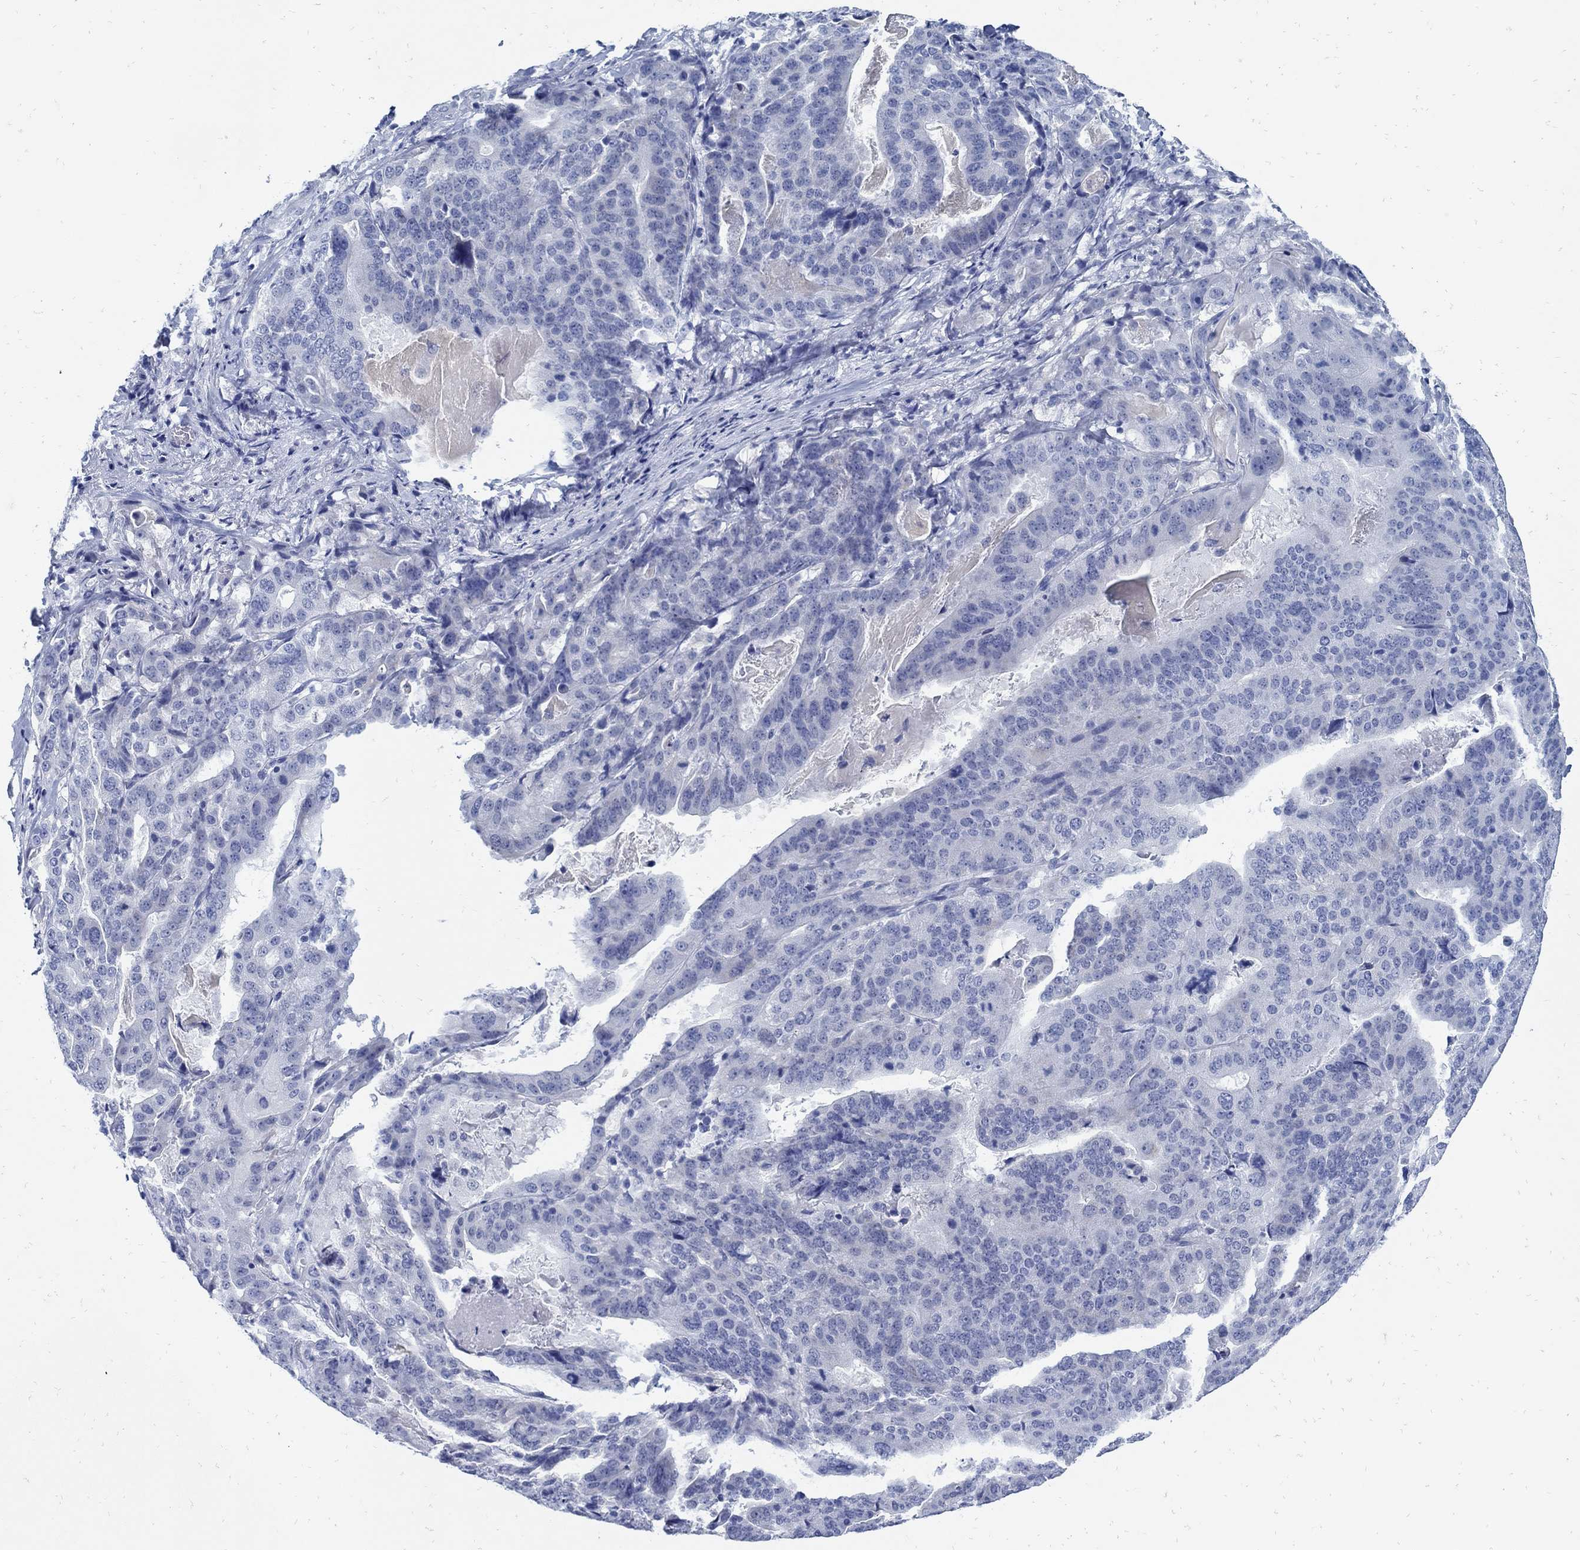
{"staining": {"intensity": "negative", "quantity": "none", "location": "none"}, "tissue": "stomach cancer", "cell_type": "Tumor cells", "image_type": "cancer", "snomed": [{"axis": "morphology", "description": "Adenocarcinoma, NOS"}, {"axis": "topography", "description": "Stomach"}], "caption": "Tumor cells show no significant positivity in adenocarcinoma (stomach).", "gene": "PAX9", "patient": {"sex": "male", "age": 48}}